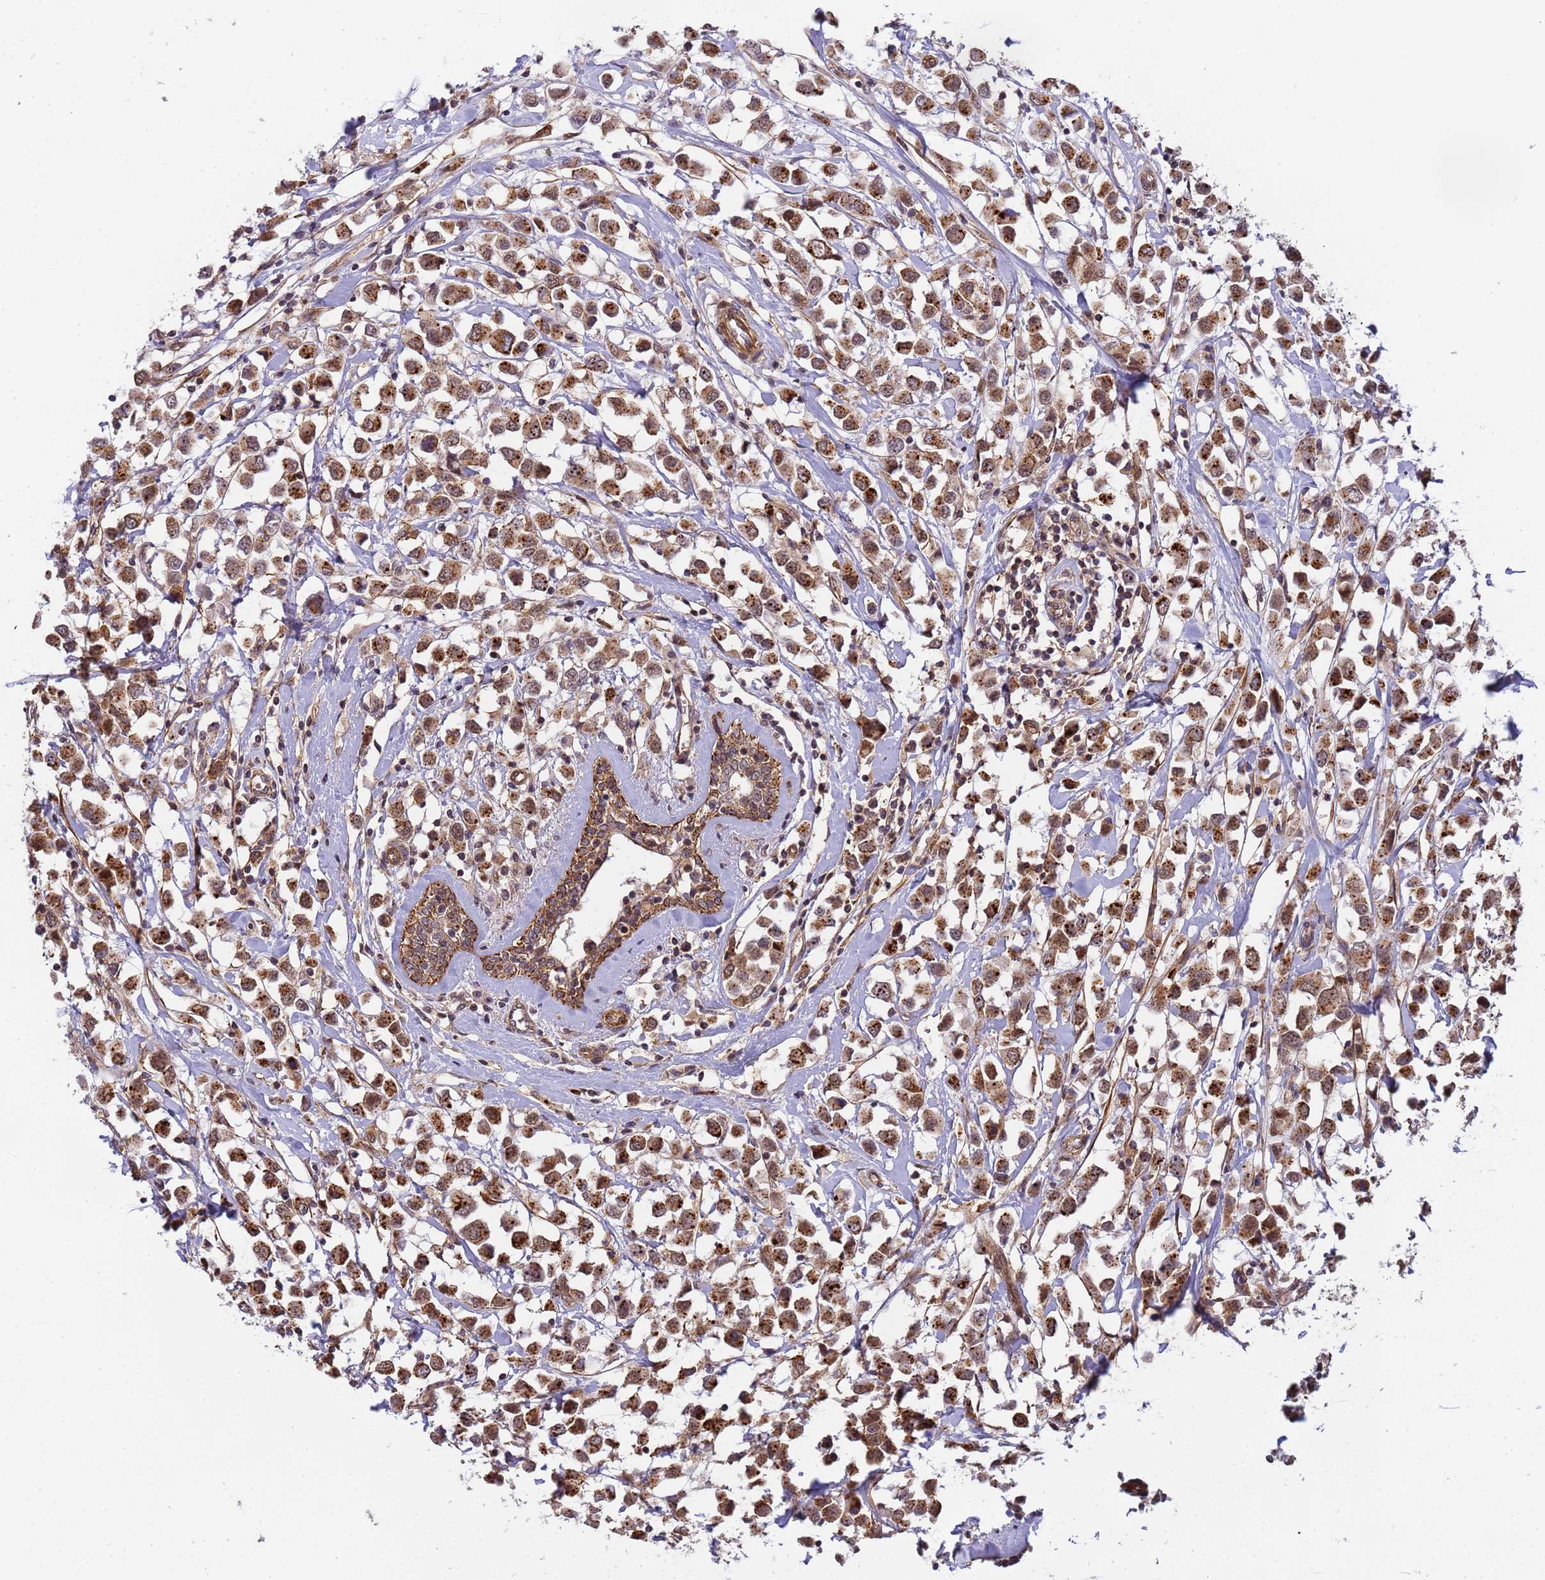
{"staining": {"intensity": "moderate", "quantity": ">75%", "location": "cytoplasmic/membranous,nuclear"}, "tissue": "breast cancer", "cell_type": "Tumor cells", "image_type": "cancer", "snomed": [{"axis": "morphology", "description": "Duct carcinoma"}, {"axis": "topography", "description": "Breast"}], "caption": "A brown stain highlights moderate cytoplasmic/membranous and nuclear expression of a protein in infiltrating ductal carcinoma (breast) tumor cells. Immunohistochemistry stains the protein in brown and the nuclei are stained blue.", "gene": "EMC2", "patient": {"sex": "female", "age": 61}}